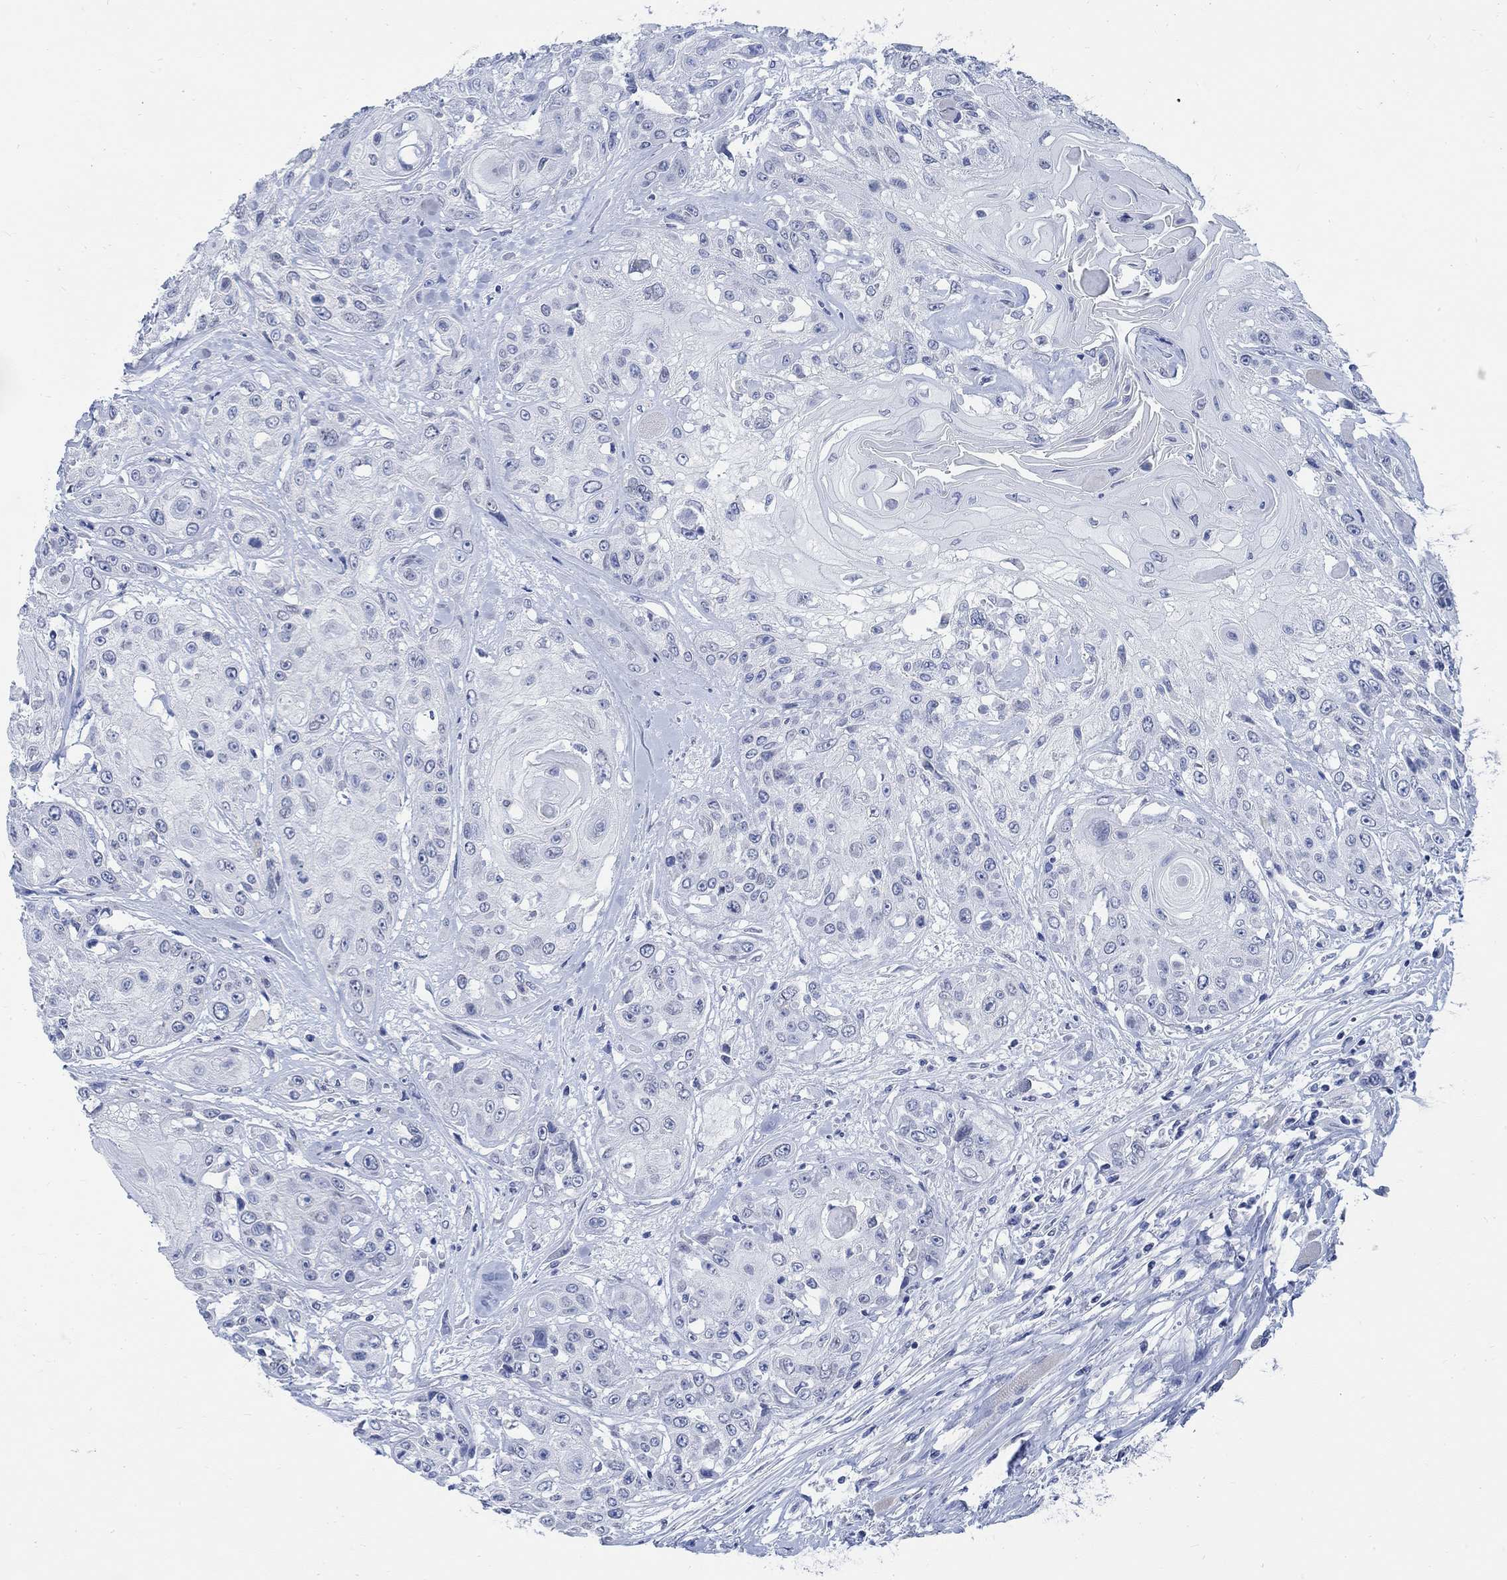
{"staining": {"intensity": "negative", "quantity": "none", "location": "none"}, "tissue": "head and neck cancer", "cell_type": "Tumor cells", "image_type": "cancer", "snomed": [{"axis": "morphology", "description": "Squamous cell carcinoma, NOS"}, {"axis": "topography", "description": "Head-Neck"}], "caption": "Immunohistochemistry (IHC) photomicrograph of squamous cell carcinoma (head and neck) stained for a protein (brown), which shows no positivity in tumor cells. The staining is performed using DAB (3,3'-diaminobenzidine) brown chromogen with nuclei counter-stained in using hematoxylin.", "gene": "CAMK2N1", "patient": {"sex": "female", "age": 59}}